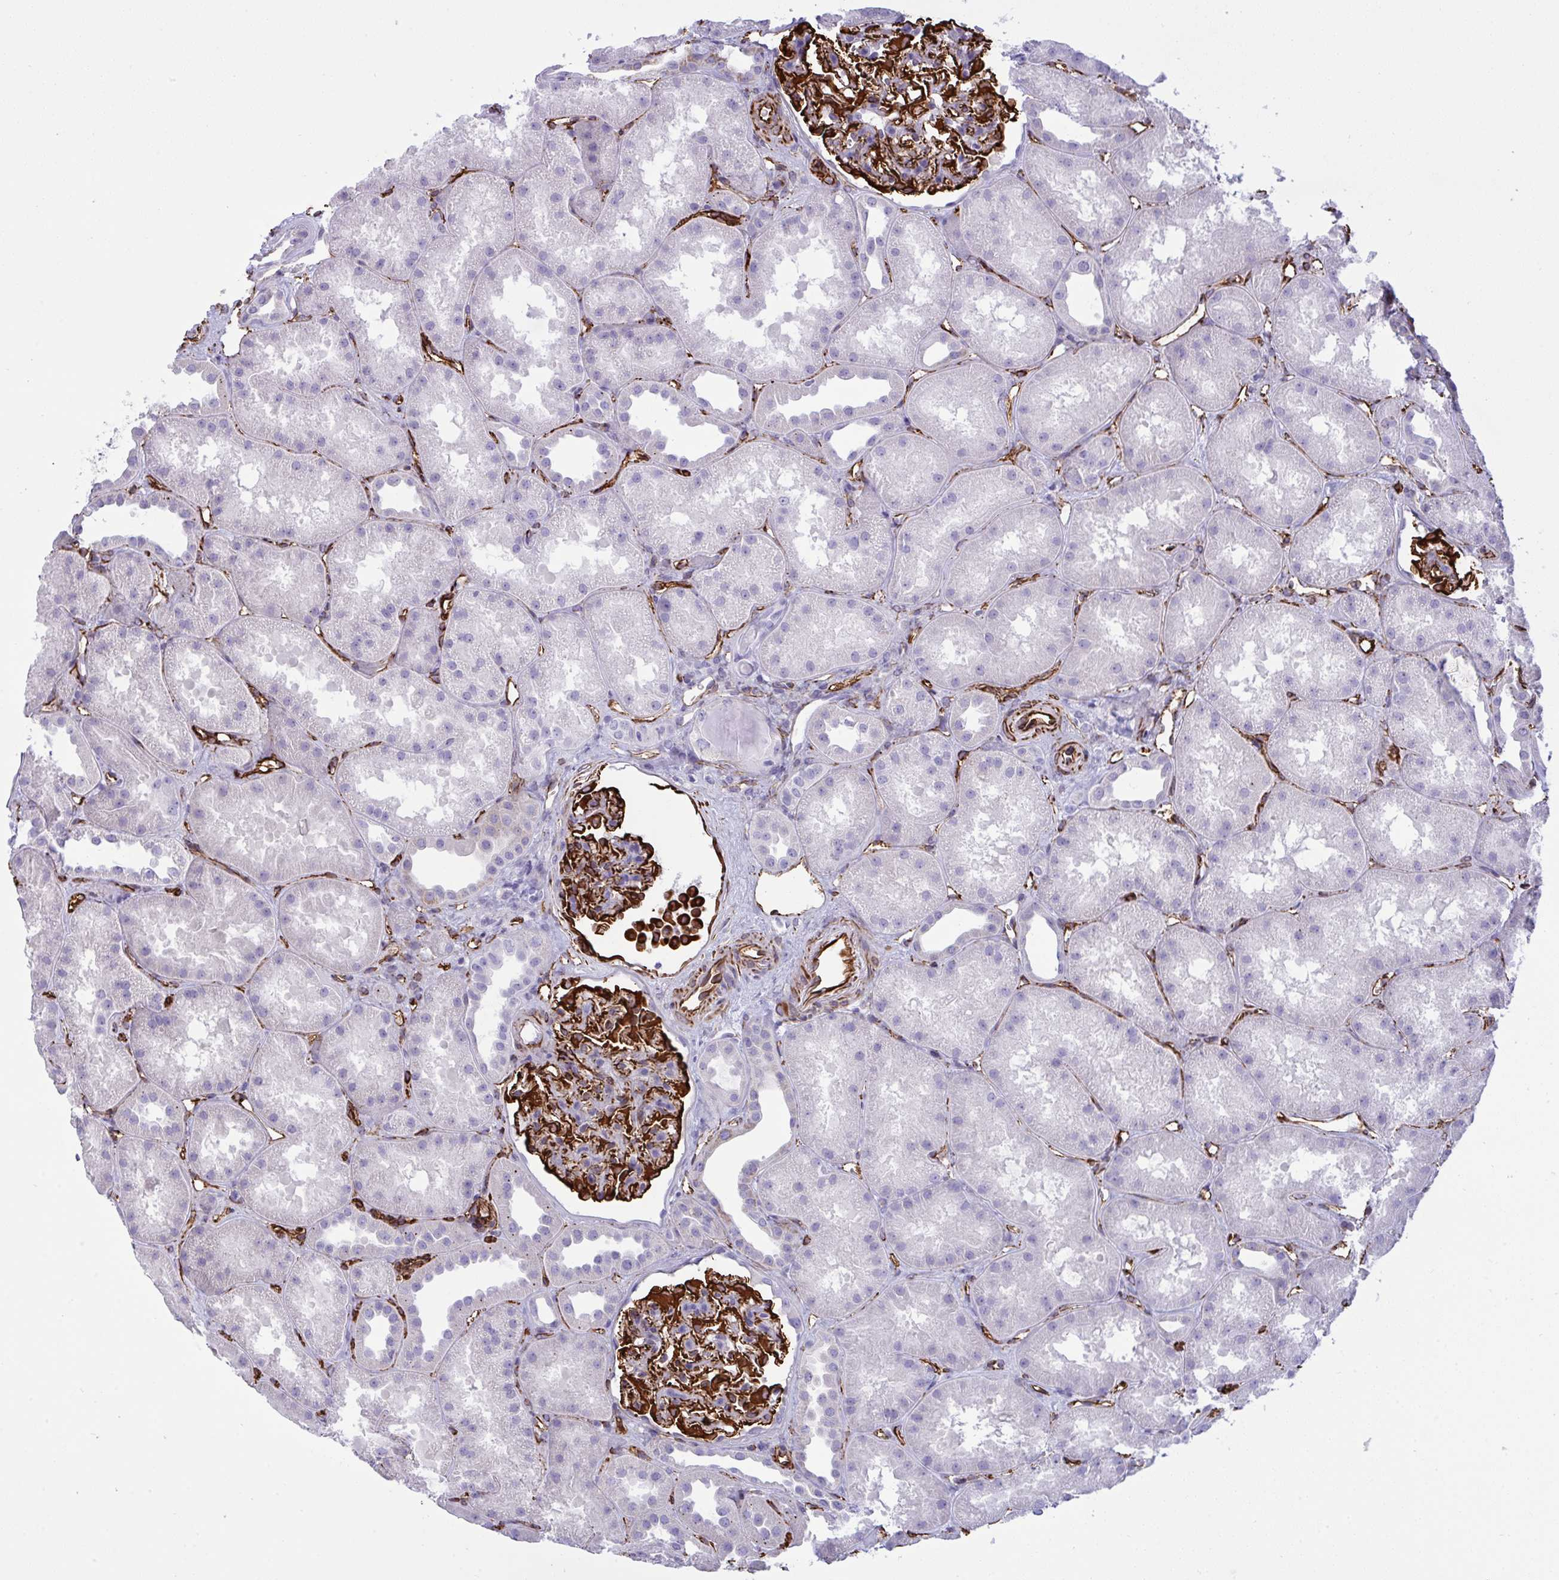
{"staining": {"intensity": "strong", "quantity": "25%-75%", "location": "cytoplasmic/membranous"}, "tissue": "kidney", "cell_type": "Cells in glomeruli", "image_type": "normal", "snomed": [{"axis": "morphology", "description": "Normal tissue, NOS"}, {"axis": "topography", "description": "Kidney"}], "caption": "Benign kidney shows strong cytoplasmic/membranous expression in approximately 25%-75% of cells in glomeruli, visualized by immunohistochemistry.", "gene": "SLC35B1", "patient": {"sex": "male", "age": 61}}